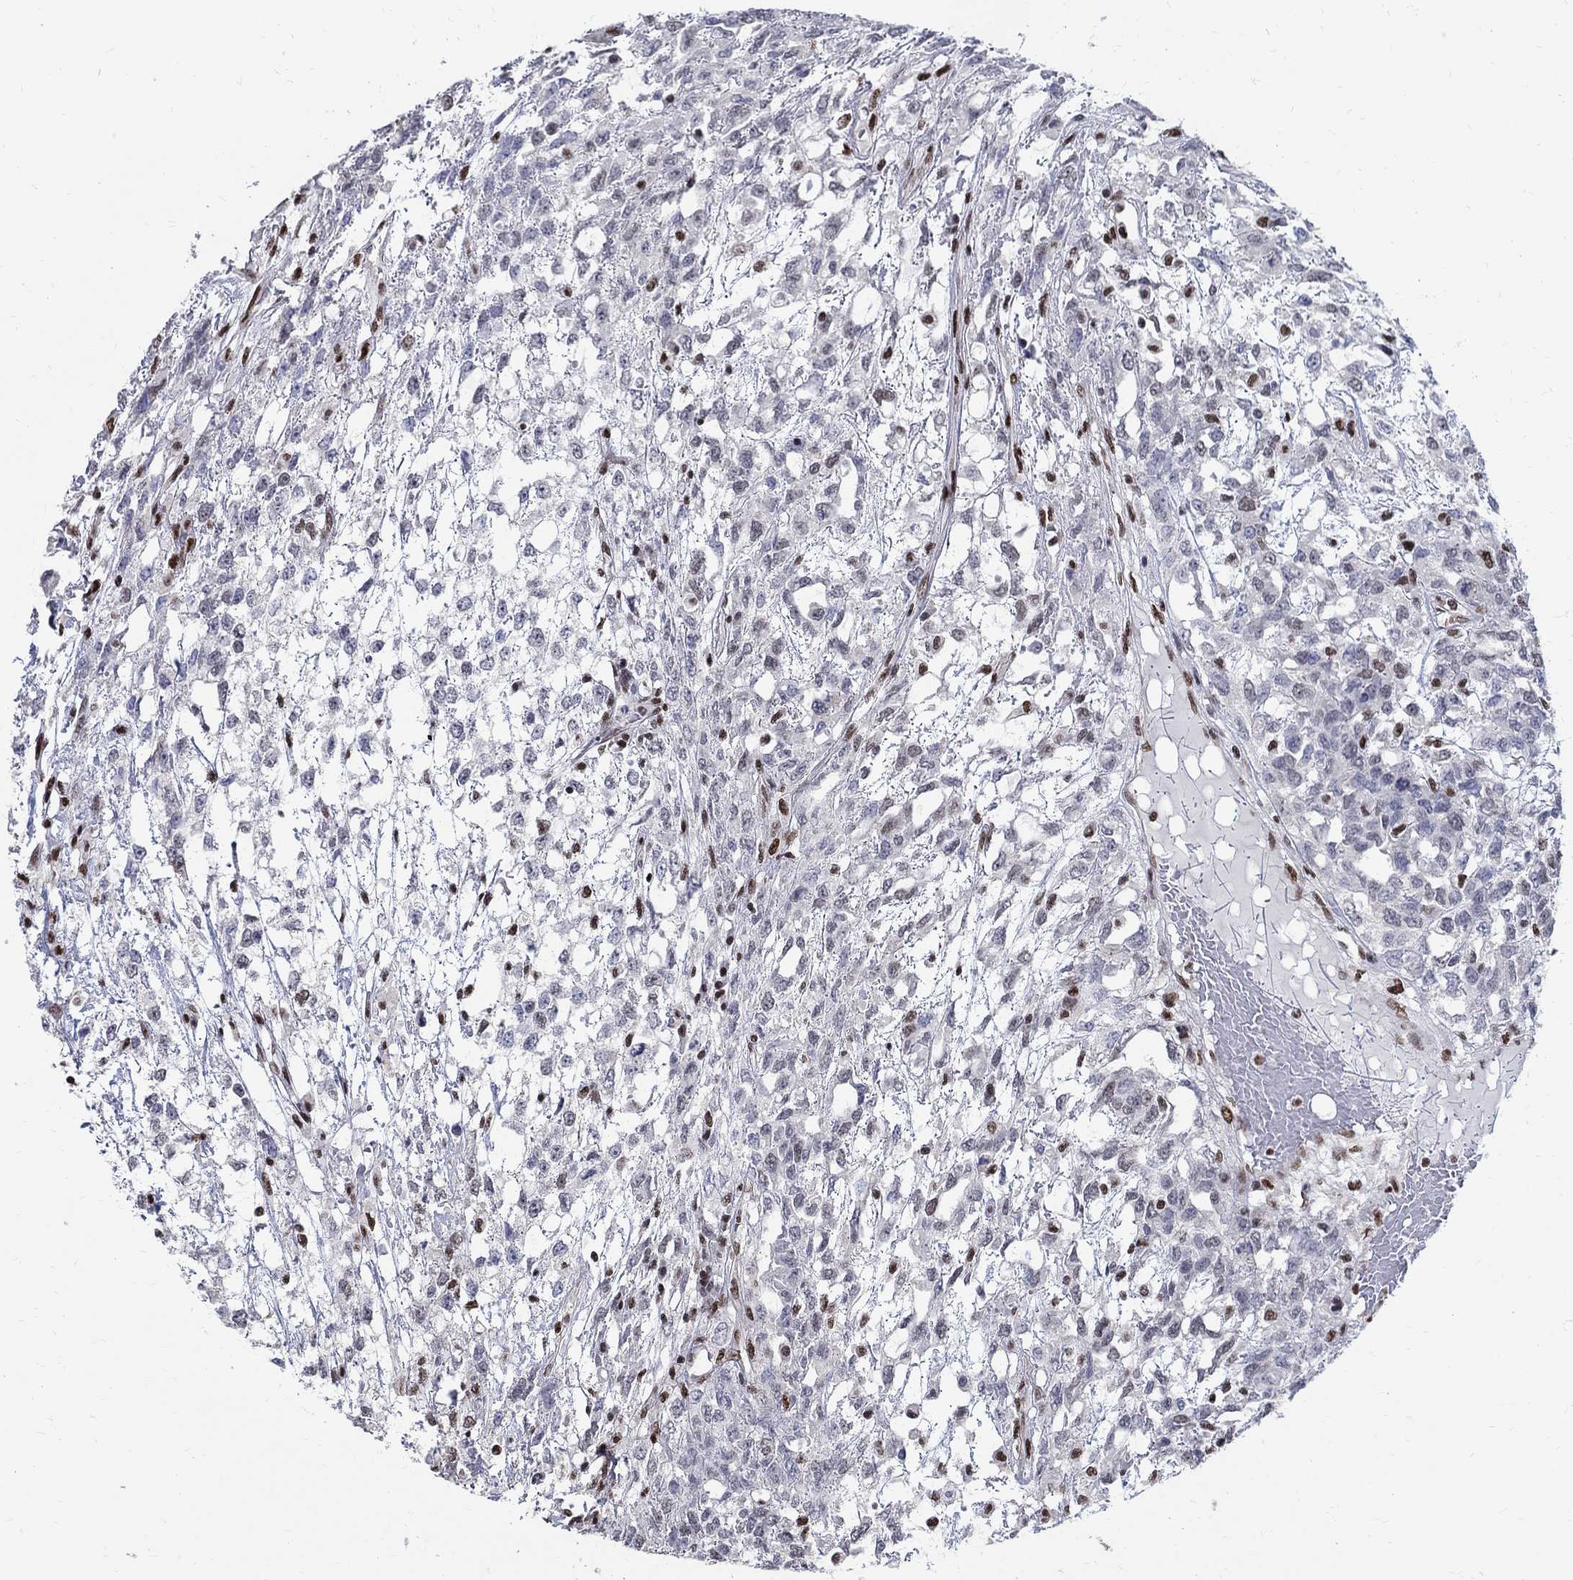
{"staining": {"intensity": "weak", "quantity": "<25%", "location": "nuclear"}, "tissue": "testis cancer", "cell_type": "Tumor cells", "image_type": "cancer", "snomed": [{"axis": "morphology", "description": "Seminoma, NOS"}, {"axis": "topography", "description": "Testis"}], "caption": "Immunohistochemistry micrograph of human testis cancer stained for a protein (brown), which shows no staining in tumor cells.", "gene": "FBXO16", "patient": {"sex": "male", "age": 52}}